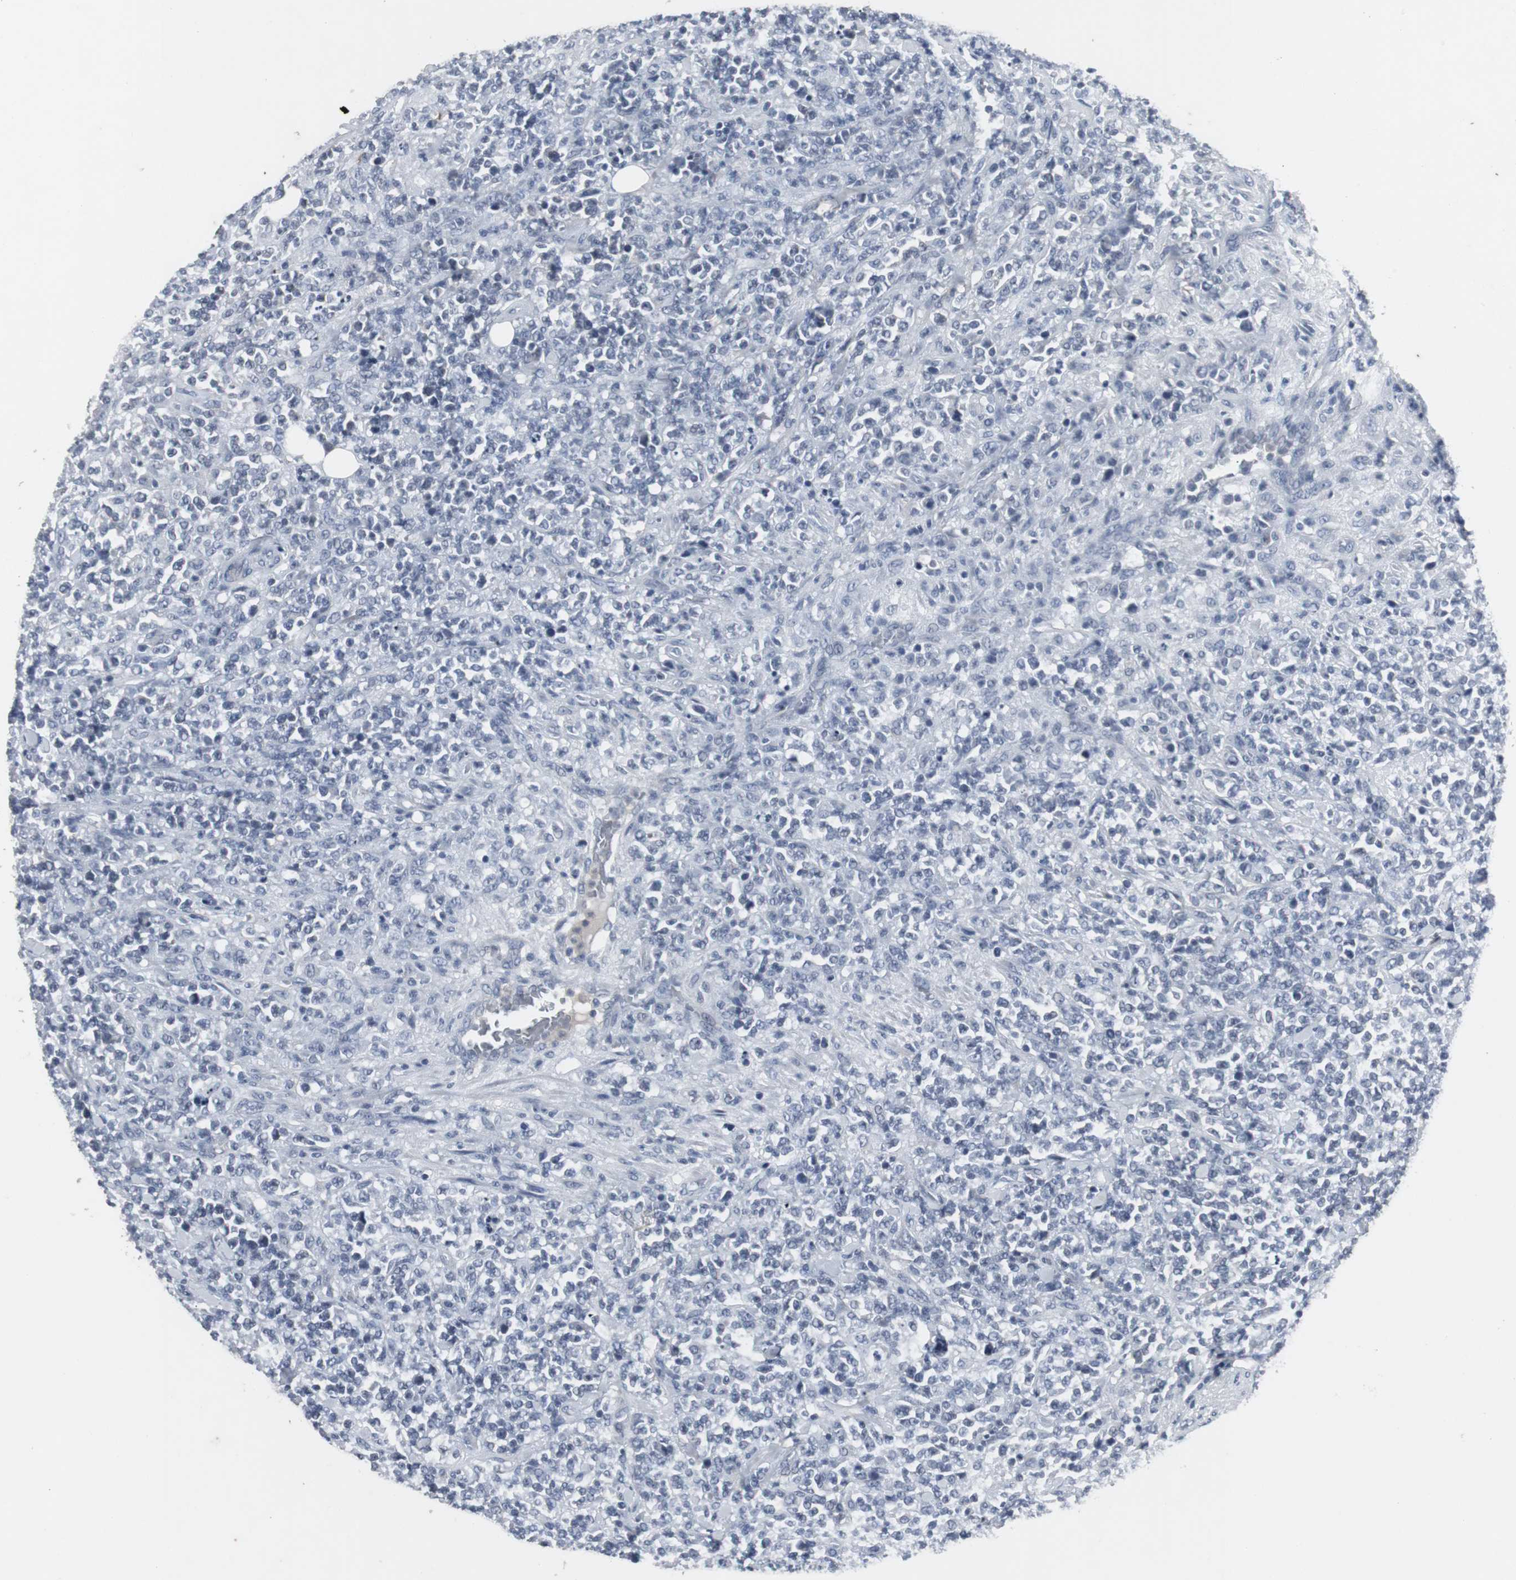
{"staining": {"intensity": "negative", "quantity": "none", "location": "none"}, "tissue": "lymphoma", "cell_type": "Tumor cells", "image_type": "cancer", "snomed": [{"axis": "morphology", "description": "Malignant lymphoma, non-Hodgkin's type, High grade"}, {"axis": "topography", "description": "Soft tissue"}], "caption": "A micrograph of lymphoma stained for a protein demonstrates no brown staining in tumor cells.", "gene": "ACAA1", "patient": {"sex": "male", "age": 18}}